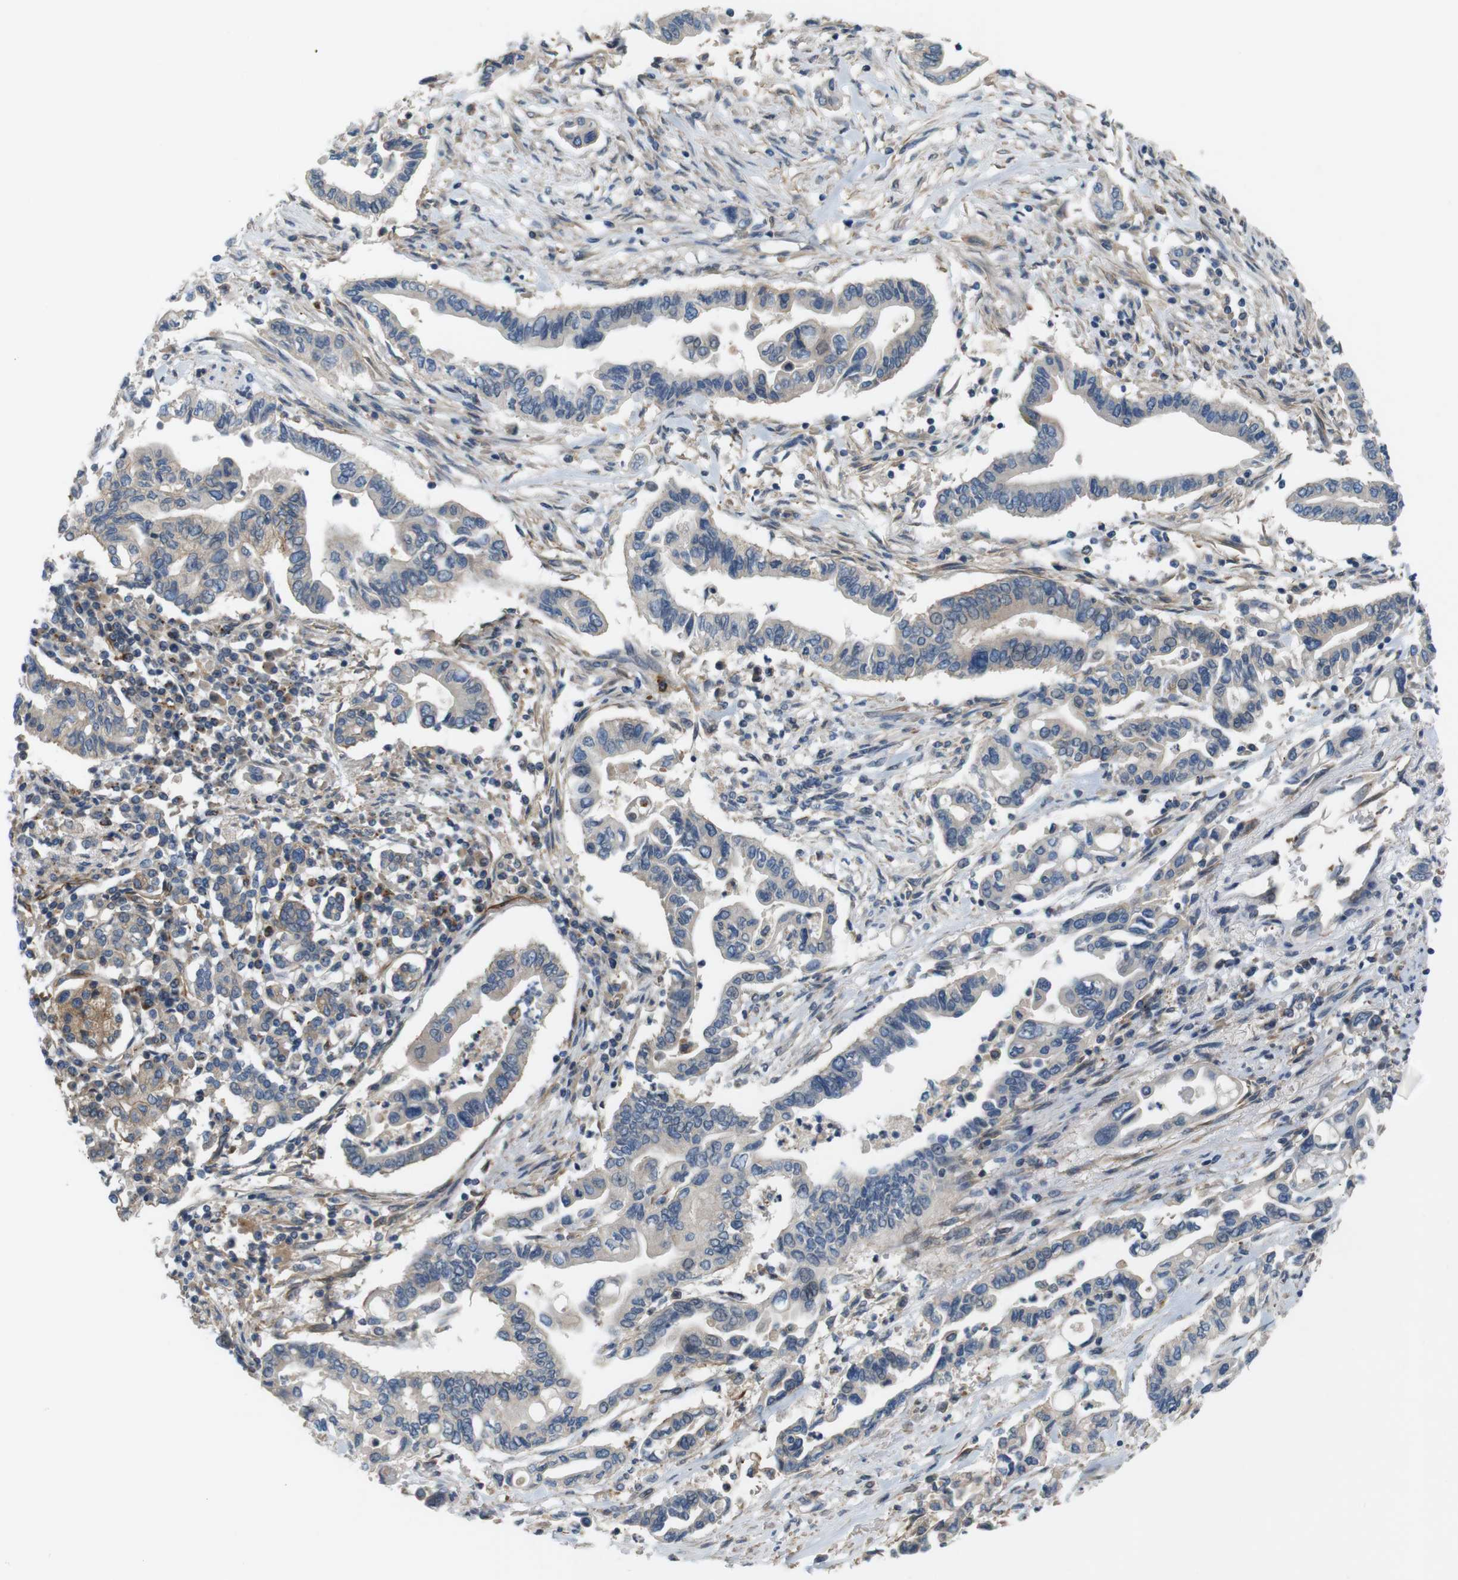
{"staining": {"intensity": "weak", "quantity": ">75%", "location": "cytoplasmic/membranous"}, "tissue": "pancreatic cancer", "cell_type": "Tumor cells", "image_type": "cancer", "snomed": [{"axis": "morphology", "description": "Adenocarcinoma, NOS"}, {"axis": "topography", "description": "Pancreas"}], "caption": "Immunohistochemistry staining of adenocarcinoma (pancreatic), which reveals low levels of weak cytoplasmic/membranous positivity in approximately >75% of tumor cells indicating weak cytoplasmic/membranous protein staining. The staining was performed using DAB (3,3'-diaminobenzidine) (brown) for protein detection and nuclei were counterstained in hematoxylin (blue).", "gene": "BVES", "patient": {"sex": "female", "age": 57}}